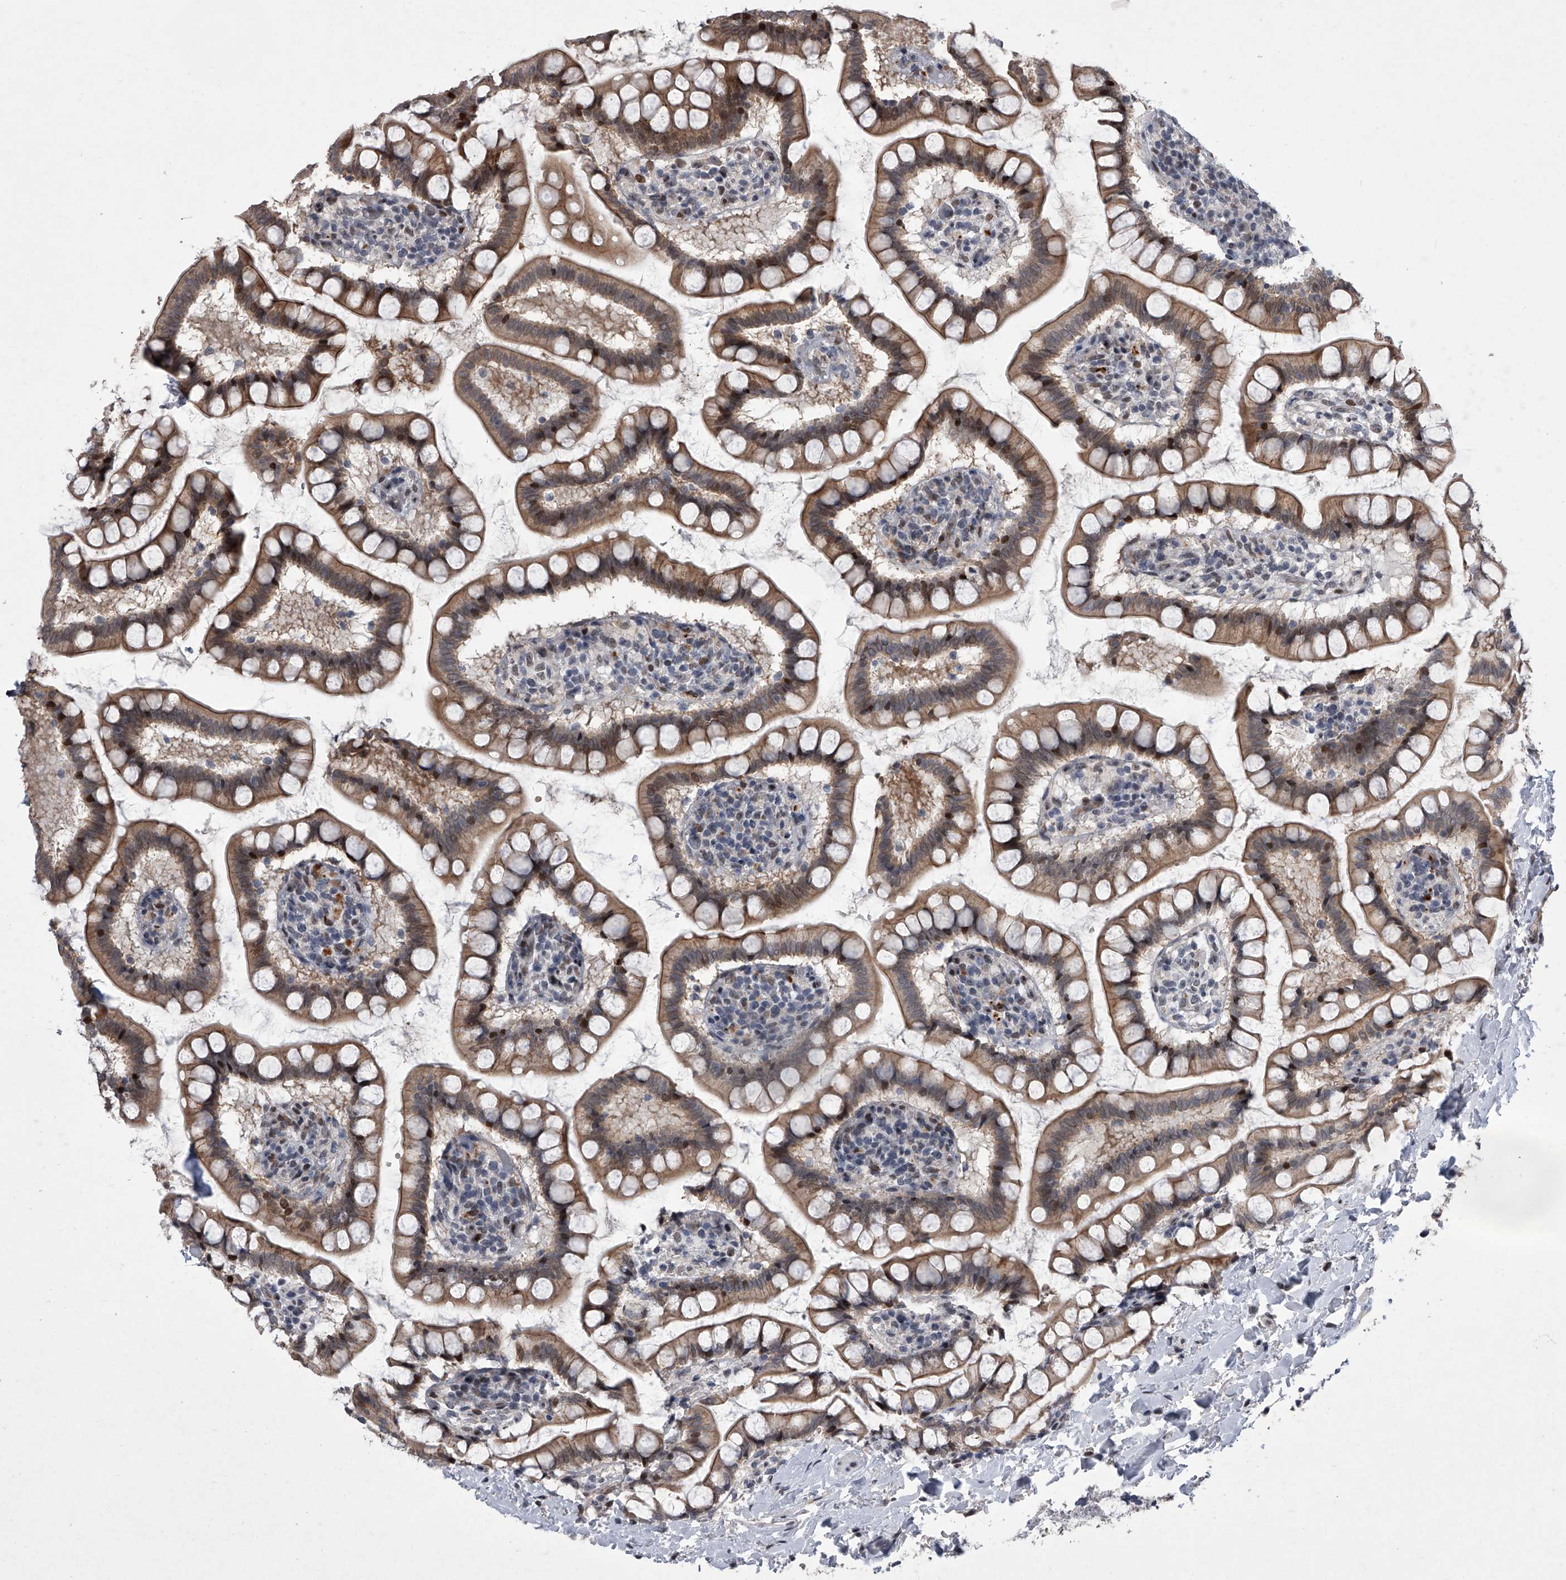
{"staining": {"intensity": "moderate", "quantity": "25%-75%", "location": "cytoplasmic/membranous"}, "tissue": "small intestine", "cell_type": "Glandular cells", "image_type": "normal", "snomed": [{"axis": "morphology", "description": "Normal tissue, NOS"}, {"axis": "topography", "description": "Small intestine"}], "caption": "IHC of normal small intestine shows medium levels of moderate cytoplasmic/membranous staining in approximately 25%-75% of glandular cells.", "gene": "ZNF426", "patient": {"sex": "female", "age": 84}}